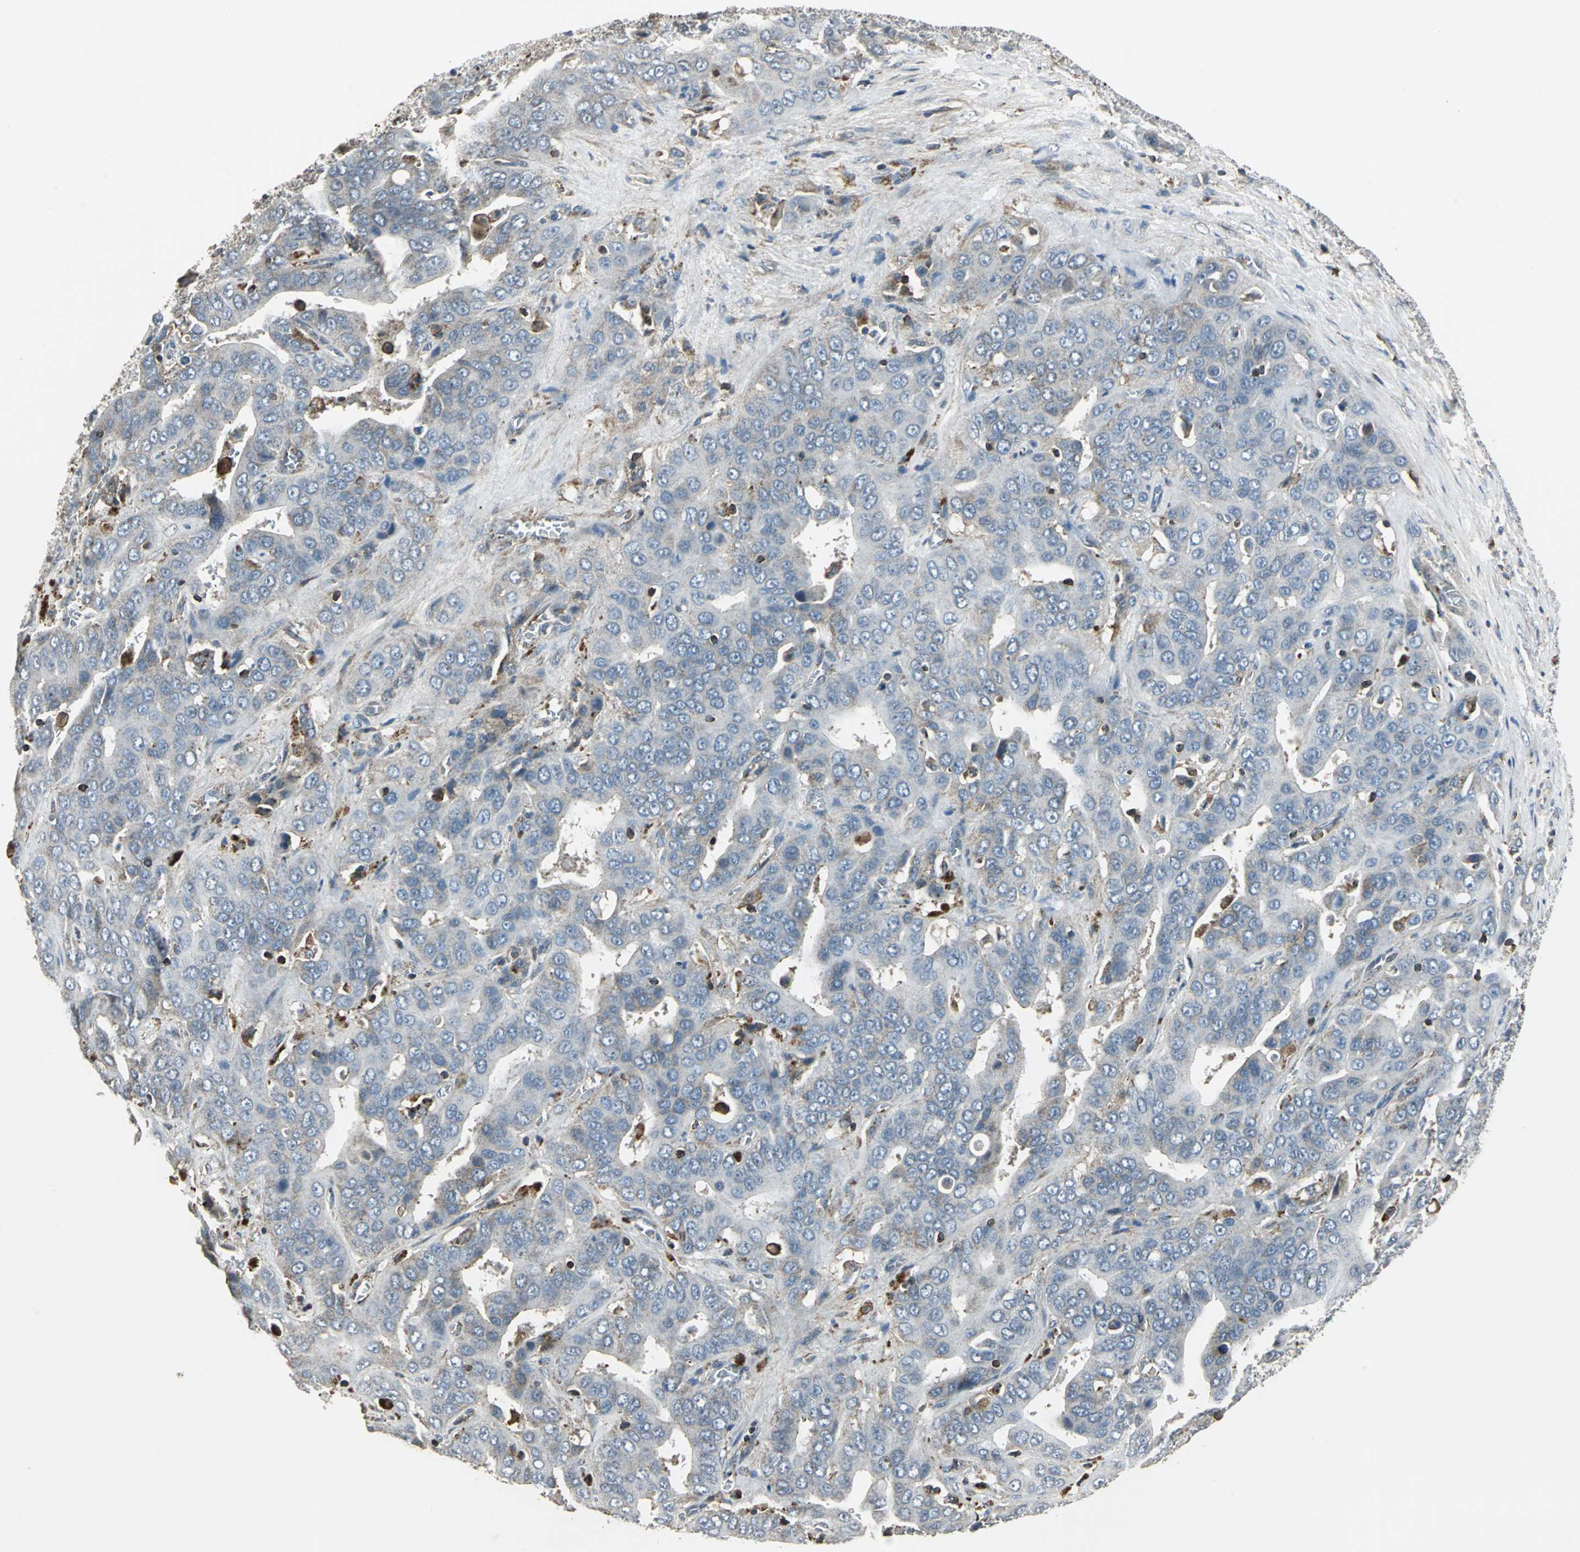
{"staining": {"intensity": "weak", "quantity": "<25%", "location": "cytoplasmic/membranous"}, "tissue": "liver cancer", "cell_type": "Tumor cells", "image_type": "cancer", "snomed": [{"axis": "morphology", "description": "Cholangiocarcinoma"}, {"axis": "topography", "description": "Liver"}], "caption": "Human liver cancer stained for a protein using immunohistochemistry (IHC) exhibits no staining in tumor cells.", "gene": "DNAJB4", "patient": {"sex": "female", "age": 52}}